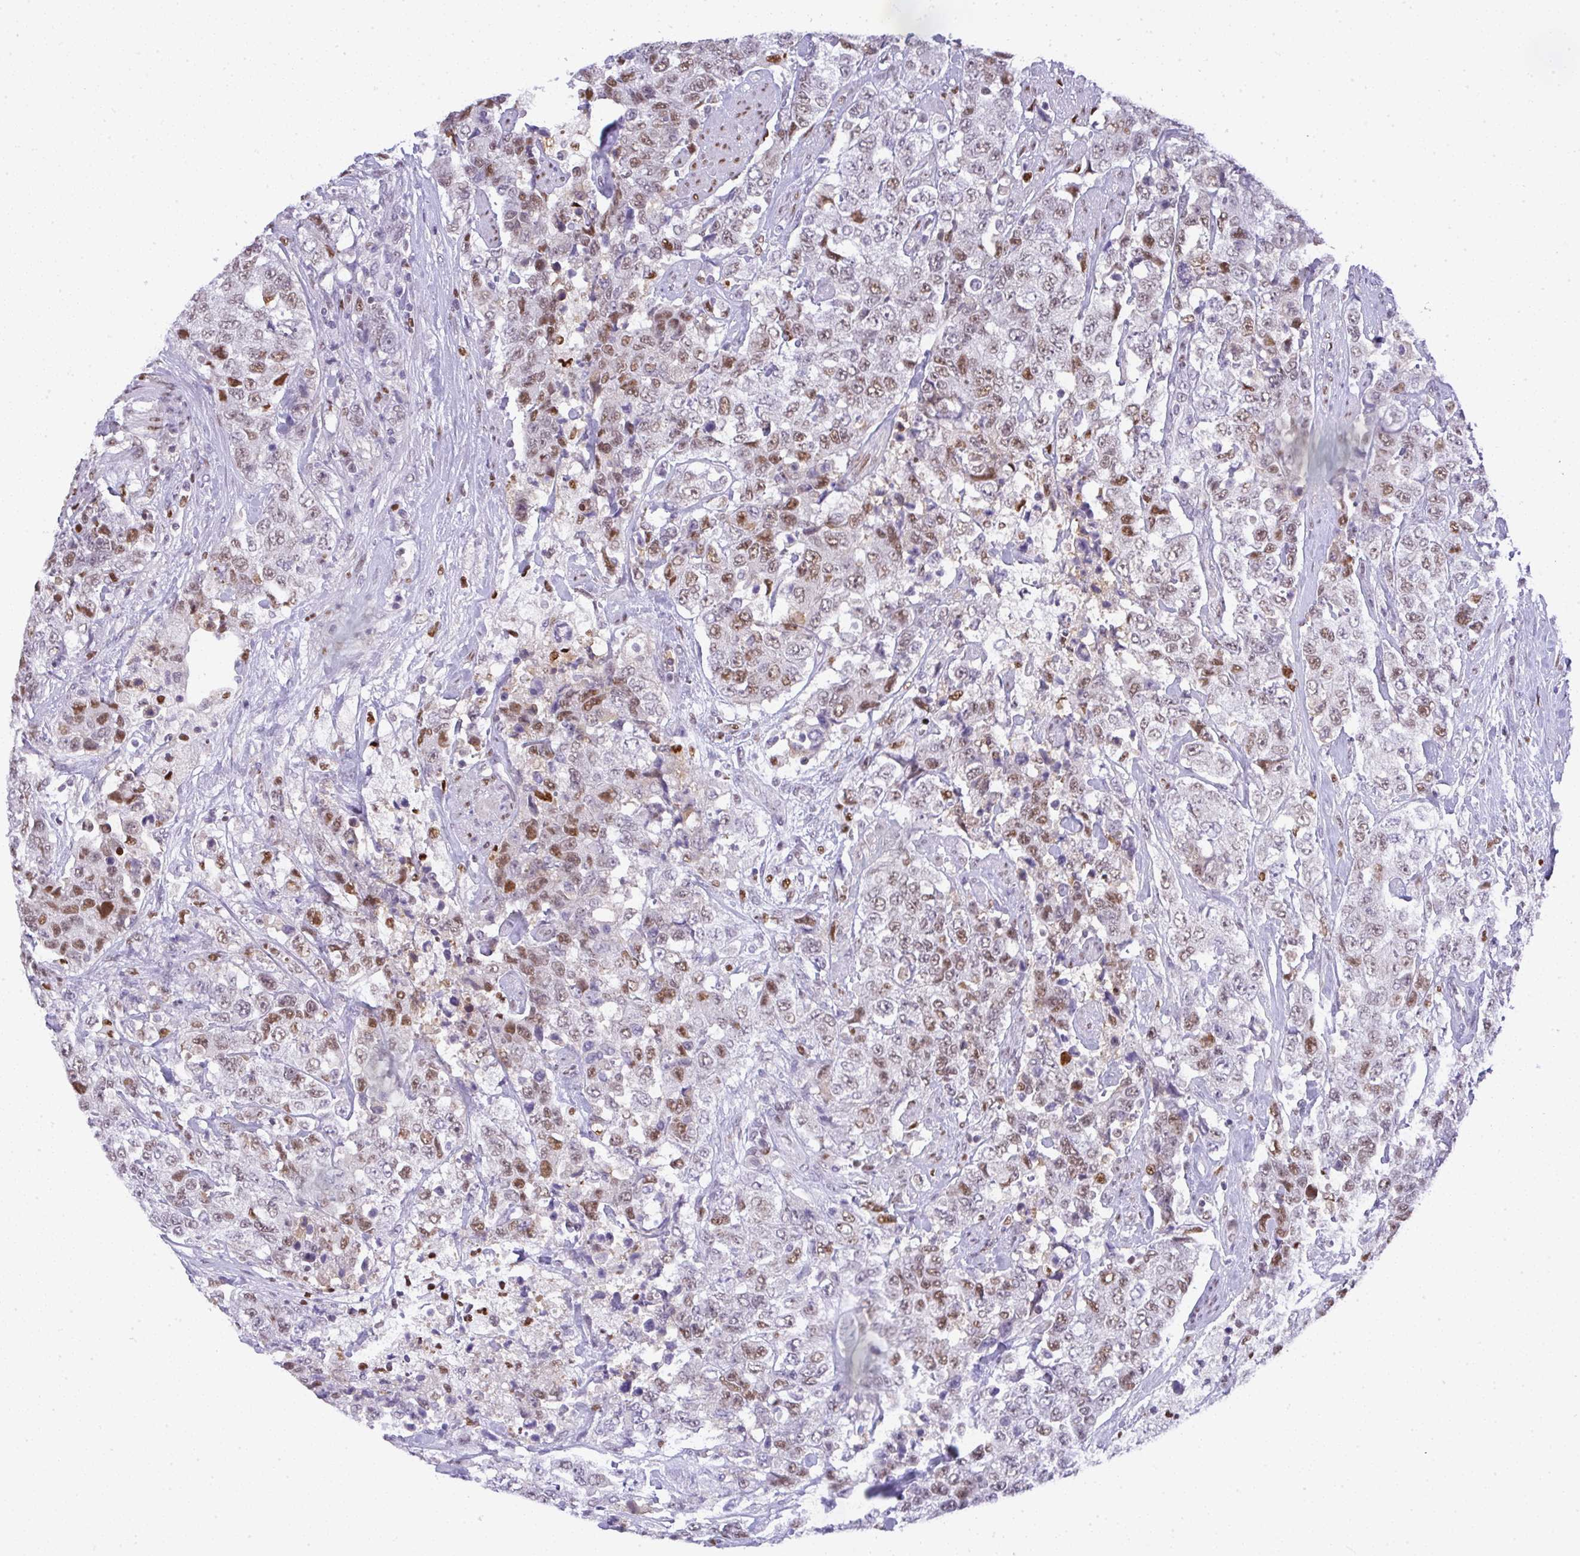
{"staining": {"intensity": "moderate", "quantity": "25%-75%", "location": "nuclear"}, "tissue": "urothelial cancer", "cell_type": "Tumor cells", "image_type": "cancer", "snomed": [{"axis": "morphology", "description": "Urothelial carcinoma, High grade"}, {"axis": "topography", "description": "Urinary bladder"}], "caption": "Protein expression analysis of urothelial cancer reveals moderate nuclear positivity in approximately 25%-75% of tumor cells.", "gene": "BBX", "patient": {"sex": "female", "age": 78}}